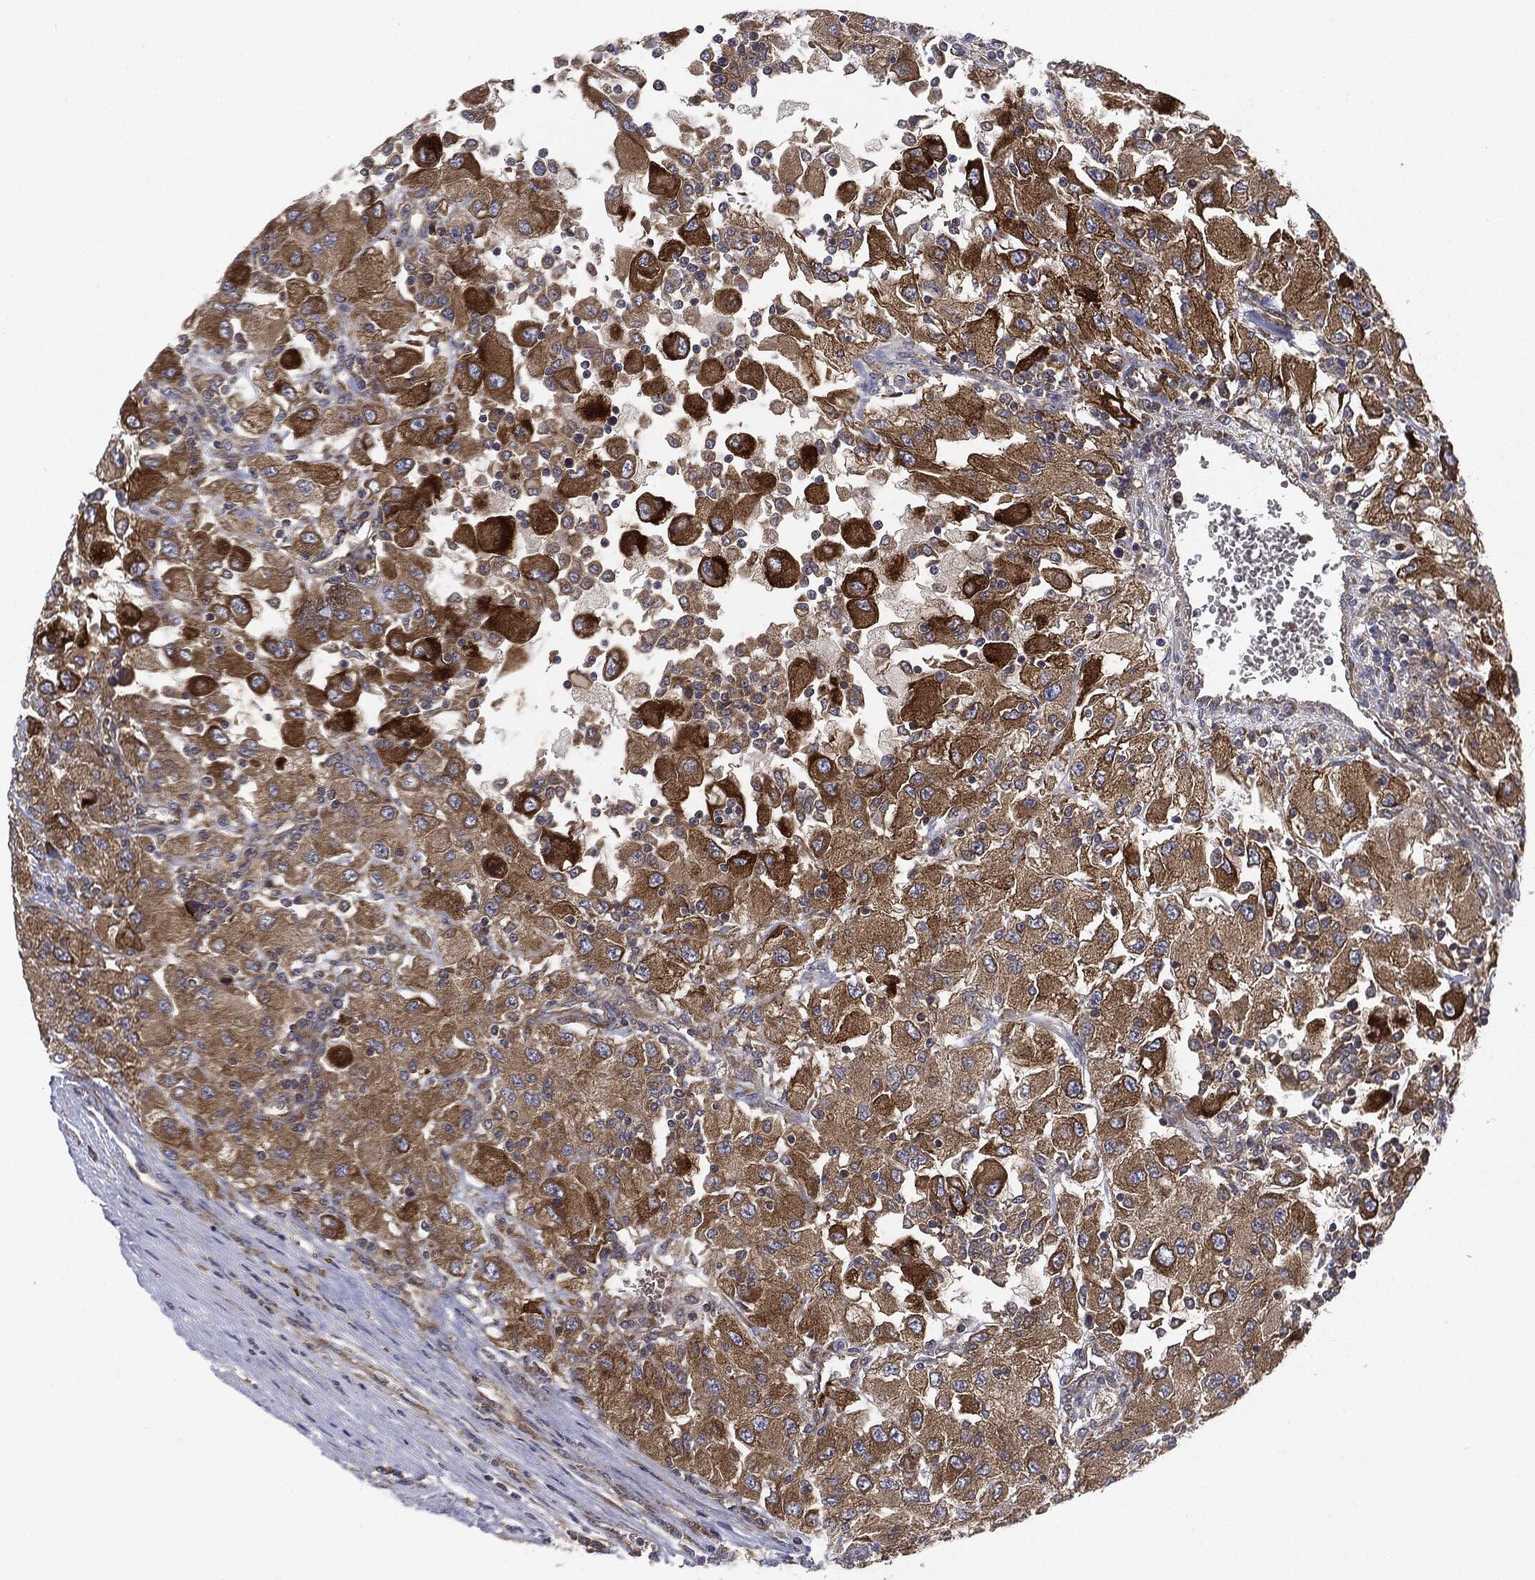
{"staining": {"intensity": "moderate", "quantity": "25%-75%", "location": "cytoplasmic/membranous"}, "tissue": "renal cancer", "cell_type": "Tumor cells", "image_type": "cancer", "snomed": [{"axis": "morphology", "description": "Adenocarcinoma, NOS"}, {"axis": "topography", "description": "Kidney"}], "caption": "Immunohistochemical staining of human adenocarcinoma (renal) exhibits medium levels of moderate cytoplasmic/membranous positivity in approximately 25%-75% of tumor cells. The staining was performed using DAB (3,3'-diaminobenzidine) to visualize the protein expression in brown, while the nuclei were stained in blue with hematoxylin (Magnification: 20x).", "gene": "EIF2AK2", "patient": {"sex": "female", "age": 67}}